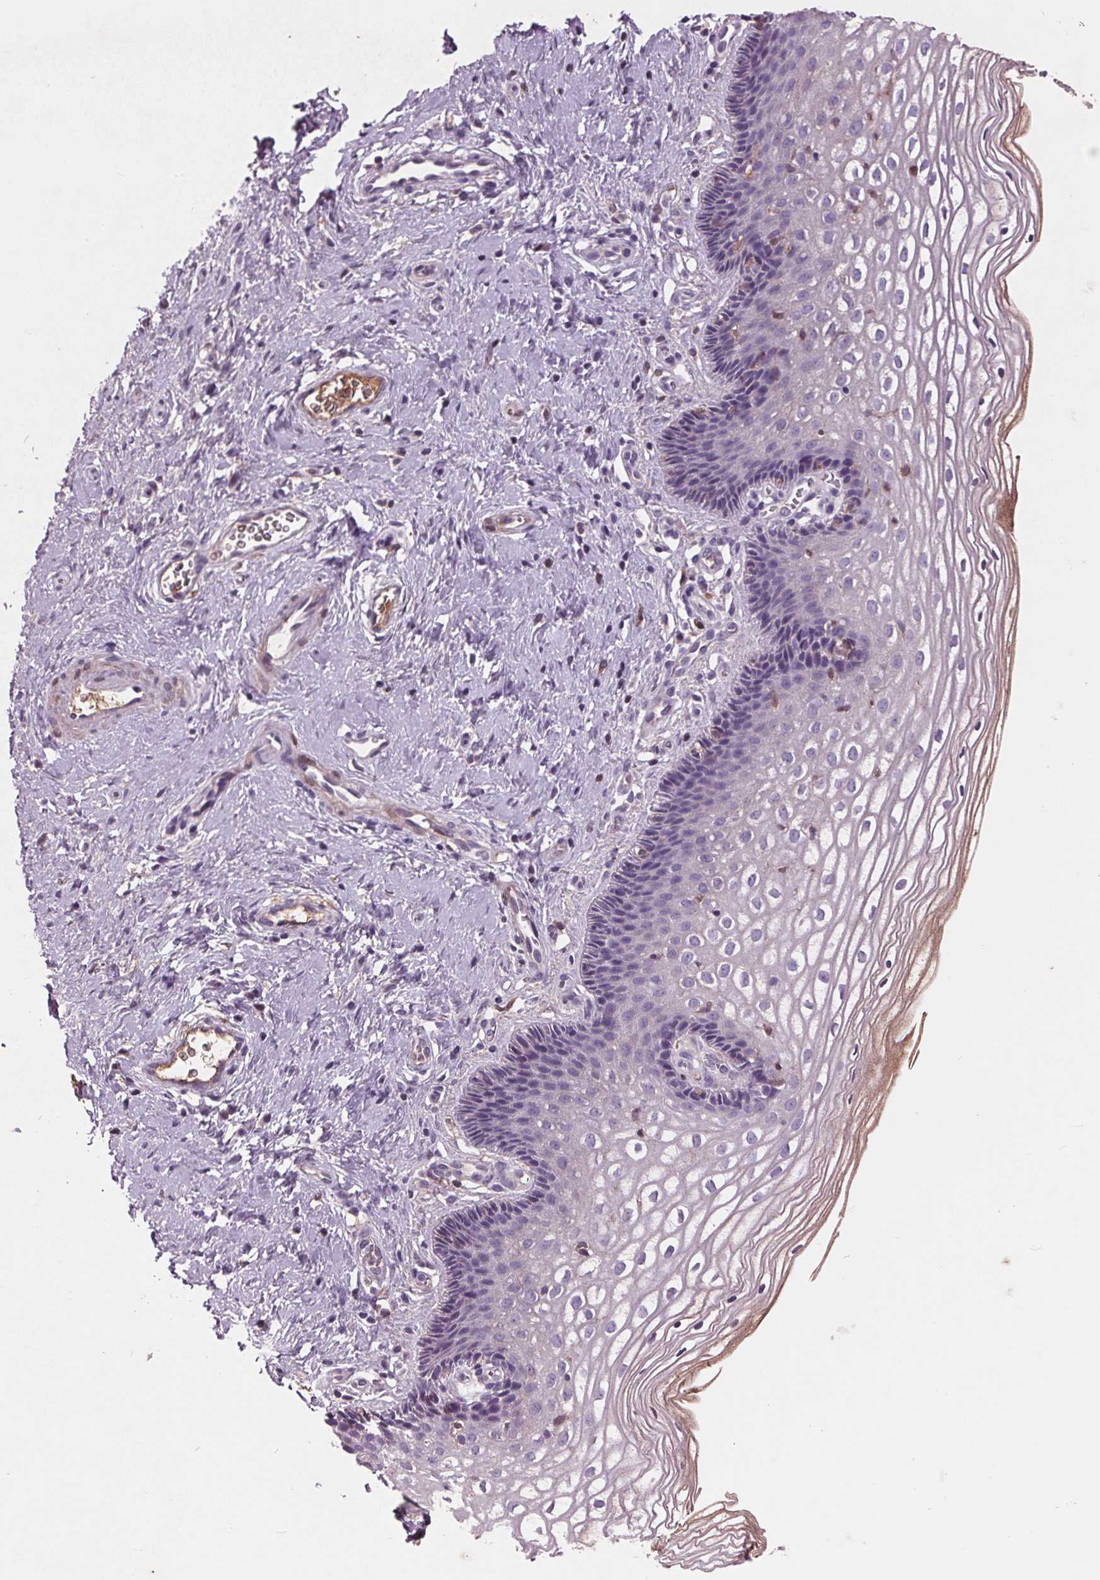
{"staining": {"intensity": "negative", "quantity": "none", "location": "none"}, "tissue": "cervix", "cell_type": "Glandular cells", "image_type": "normal", "snomed": [{"axis": "morphology", "description": "Normal tissue, NOS"}, {"axis": "topography", "description": "Cervix"}], "caption": "IHC micrograph of benign cervix stained for a protein (brown), which demonstrates no positivity in glandular cells.", "gene": "C6", "patient": {"sex": "female", "age": 34}}